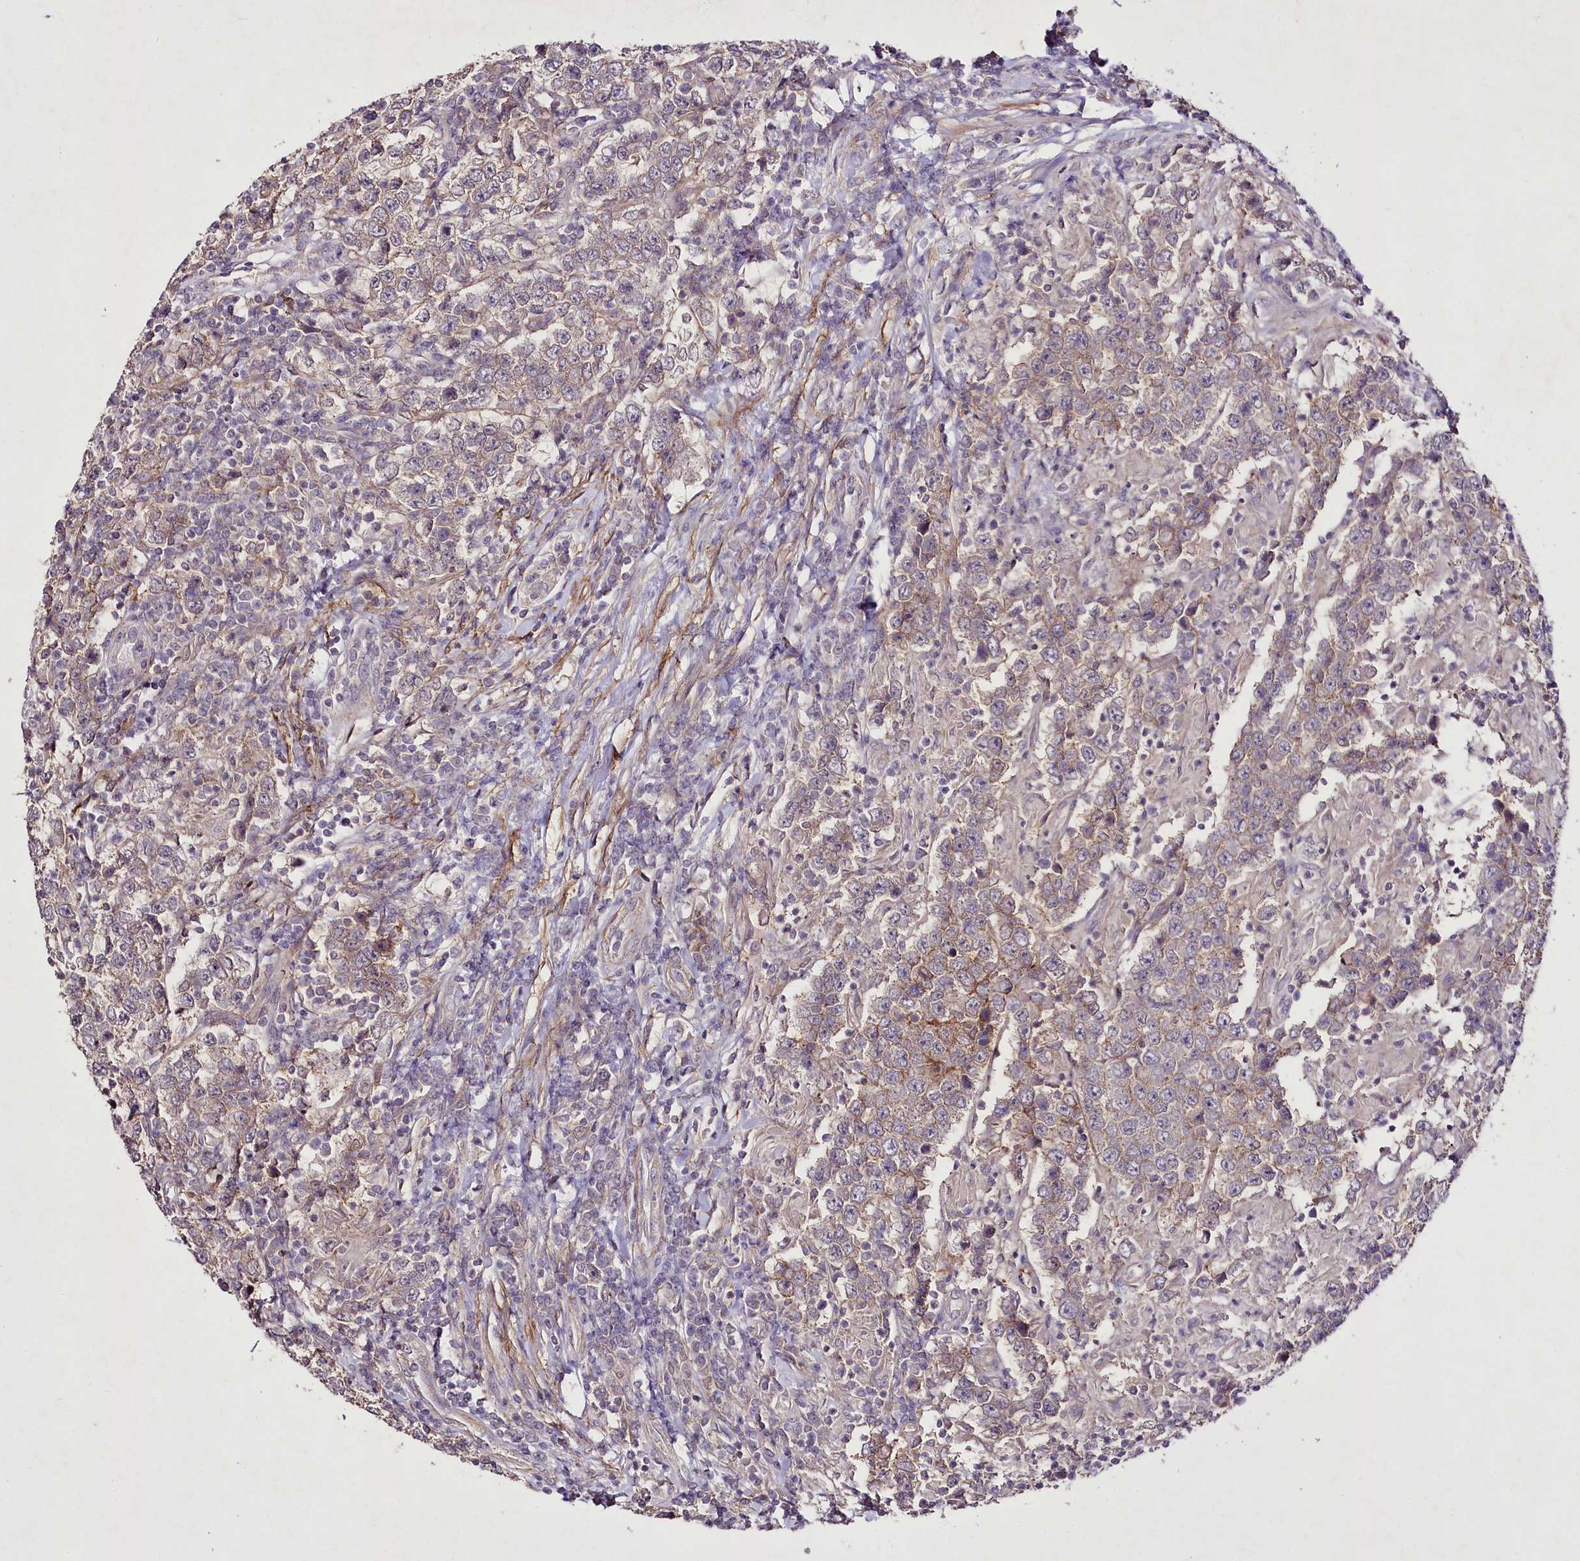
{"staining": {"intensity": "weak", "quantity": "<25%", "location": "cytoplasmic/membranous"}, "tissue": "testis cancer", "cell_type": "Tumor cells", "image_type": "cancer", "snomed": [{"axis": "morphology", "description": "Normal tissue, NOS"}, {"axis": "morphology", "description": "Urothelial carcinoma, High grade"}, {"axis": "morphology", "description": "Seminoma, NOS"}, {"axis": "morphology", "description": "Carcinoma, Embryonal, NOS"}, {"axis": "topography", "description": "Urinary bladder"}, {"axis": "topography", "description": "Testis"}], "caption": "A micrograph of testis cancer (seminoma) stained for a protein demonstrates no brown staining in tumor cells.", "gene": "ENPP1", "patient": {"sex": "male", "age": 41}}